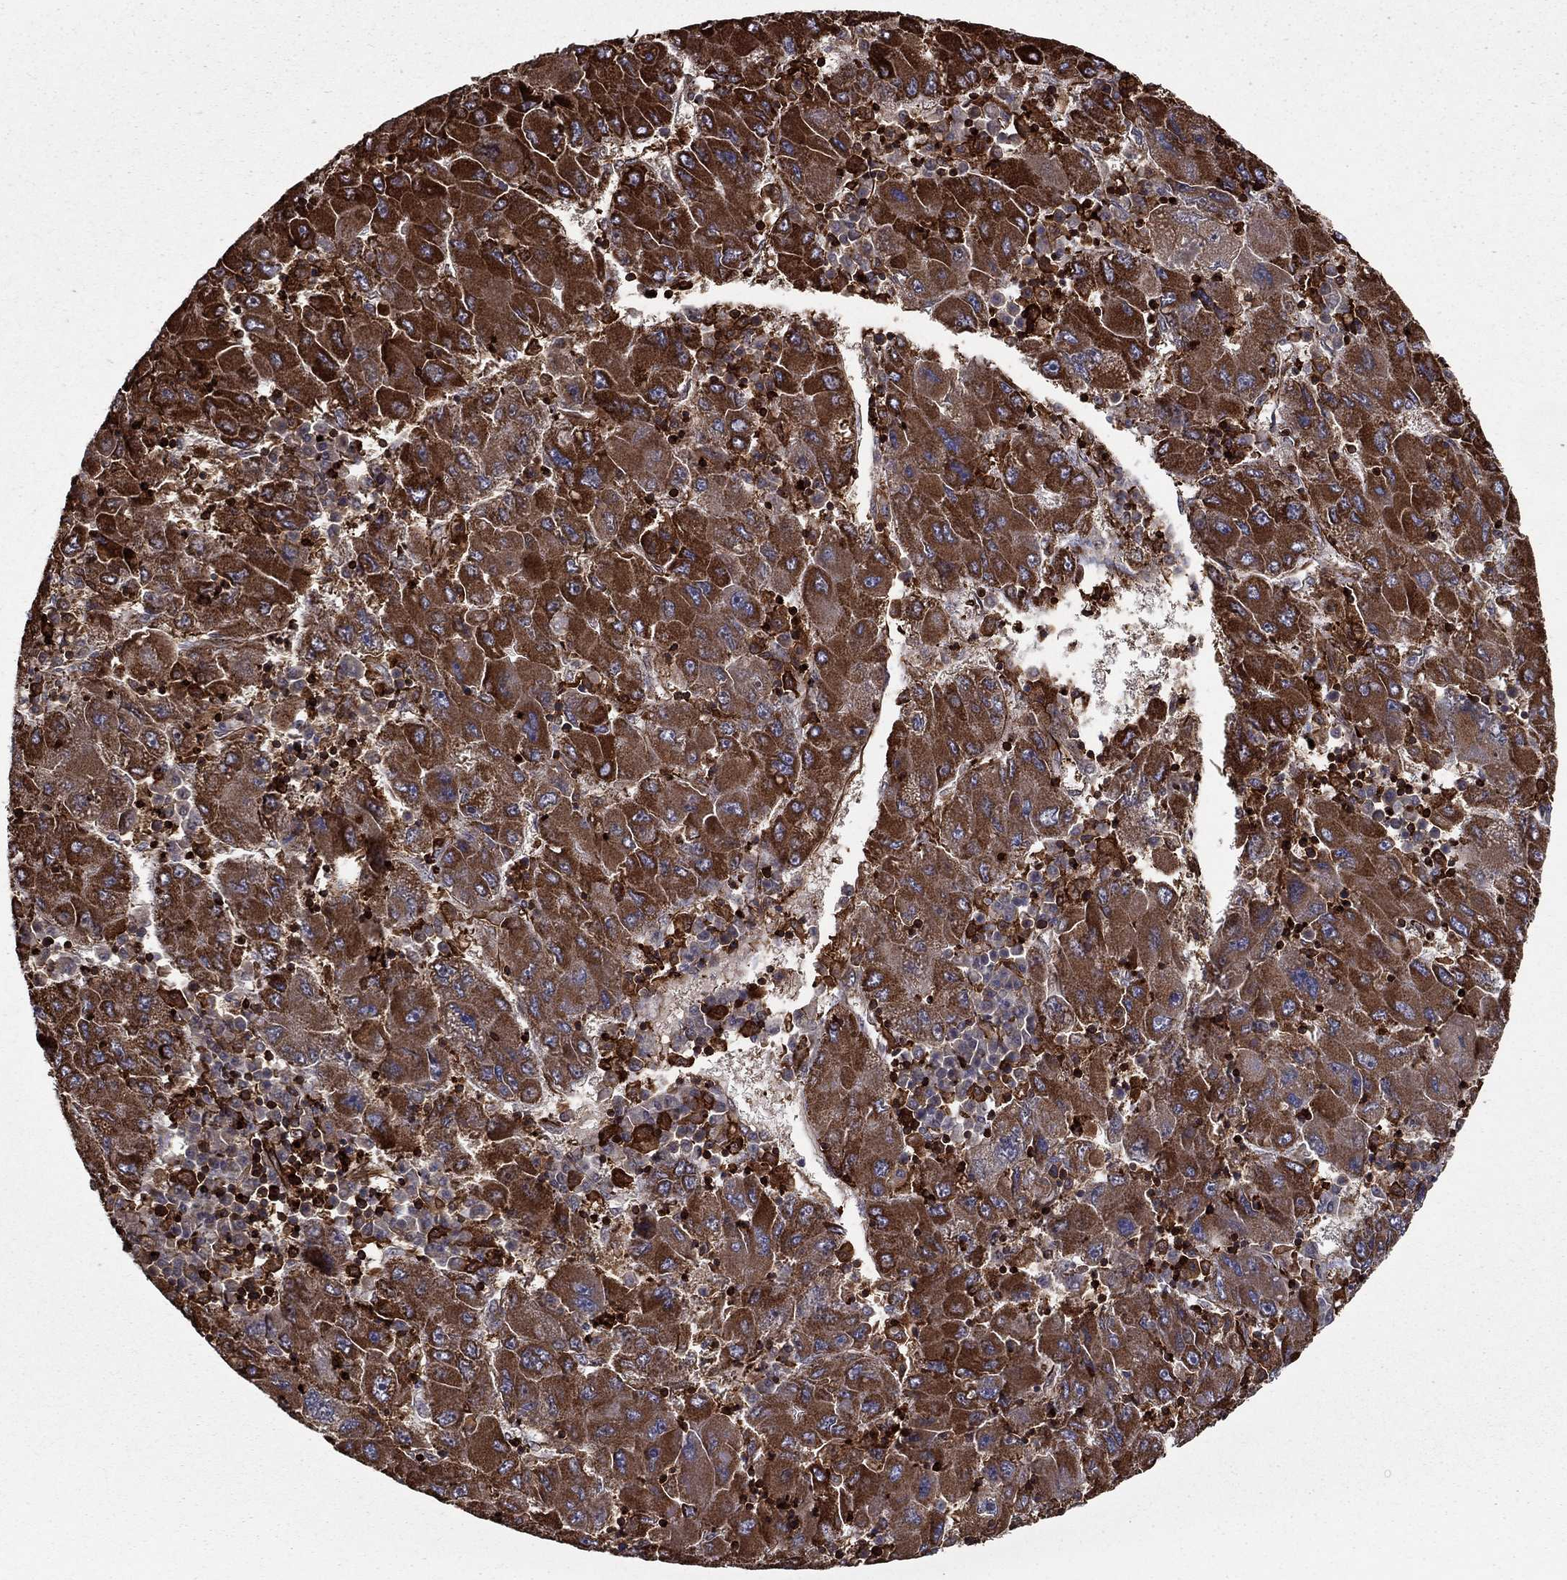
{"staining": {"intensity": "strong", "quantity": ">75%", "location": "cytoplasmic/membranous"}, "tissue": "liver cancer", "cell_type": "Tumor cells", "image_type": "cancer", "snomed": [{"axis": "morphology", "description": "Carcinoma, Hepatocellular, NOS"}, {"axis": "topography", "description": "Liver"}], "caption": "Protein analysis of hepatocellular carcinoma (liver) tissue displays strong cytoplasmic/membranous positivity in about >75% of tumor cells. Immunohistochemistry stains the protein in brown and the nuclei are stained blue.", "gene": "ADM", "patient": {"sex": "male", "age": 75}}